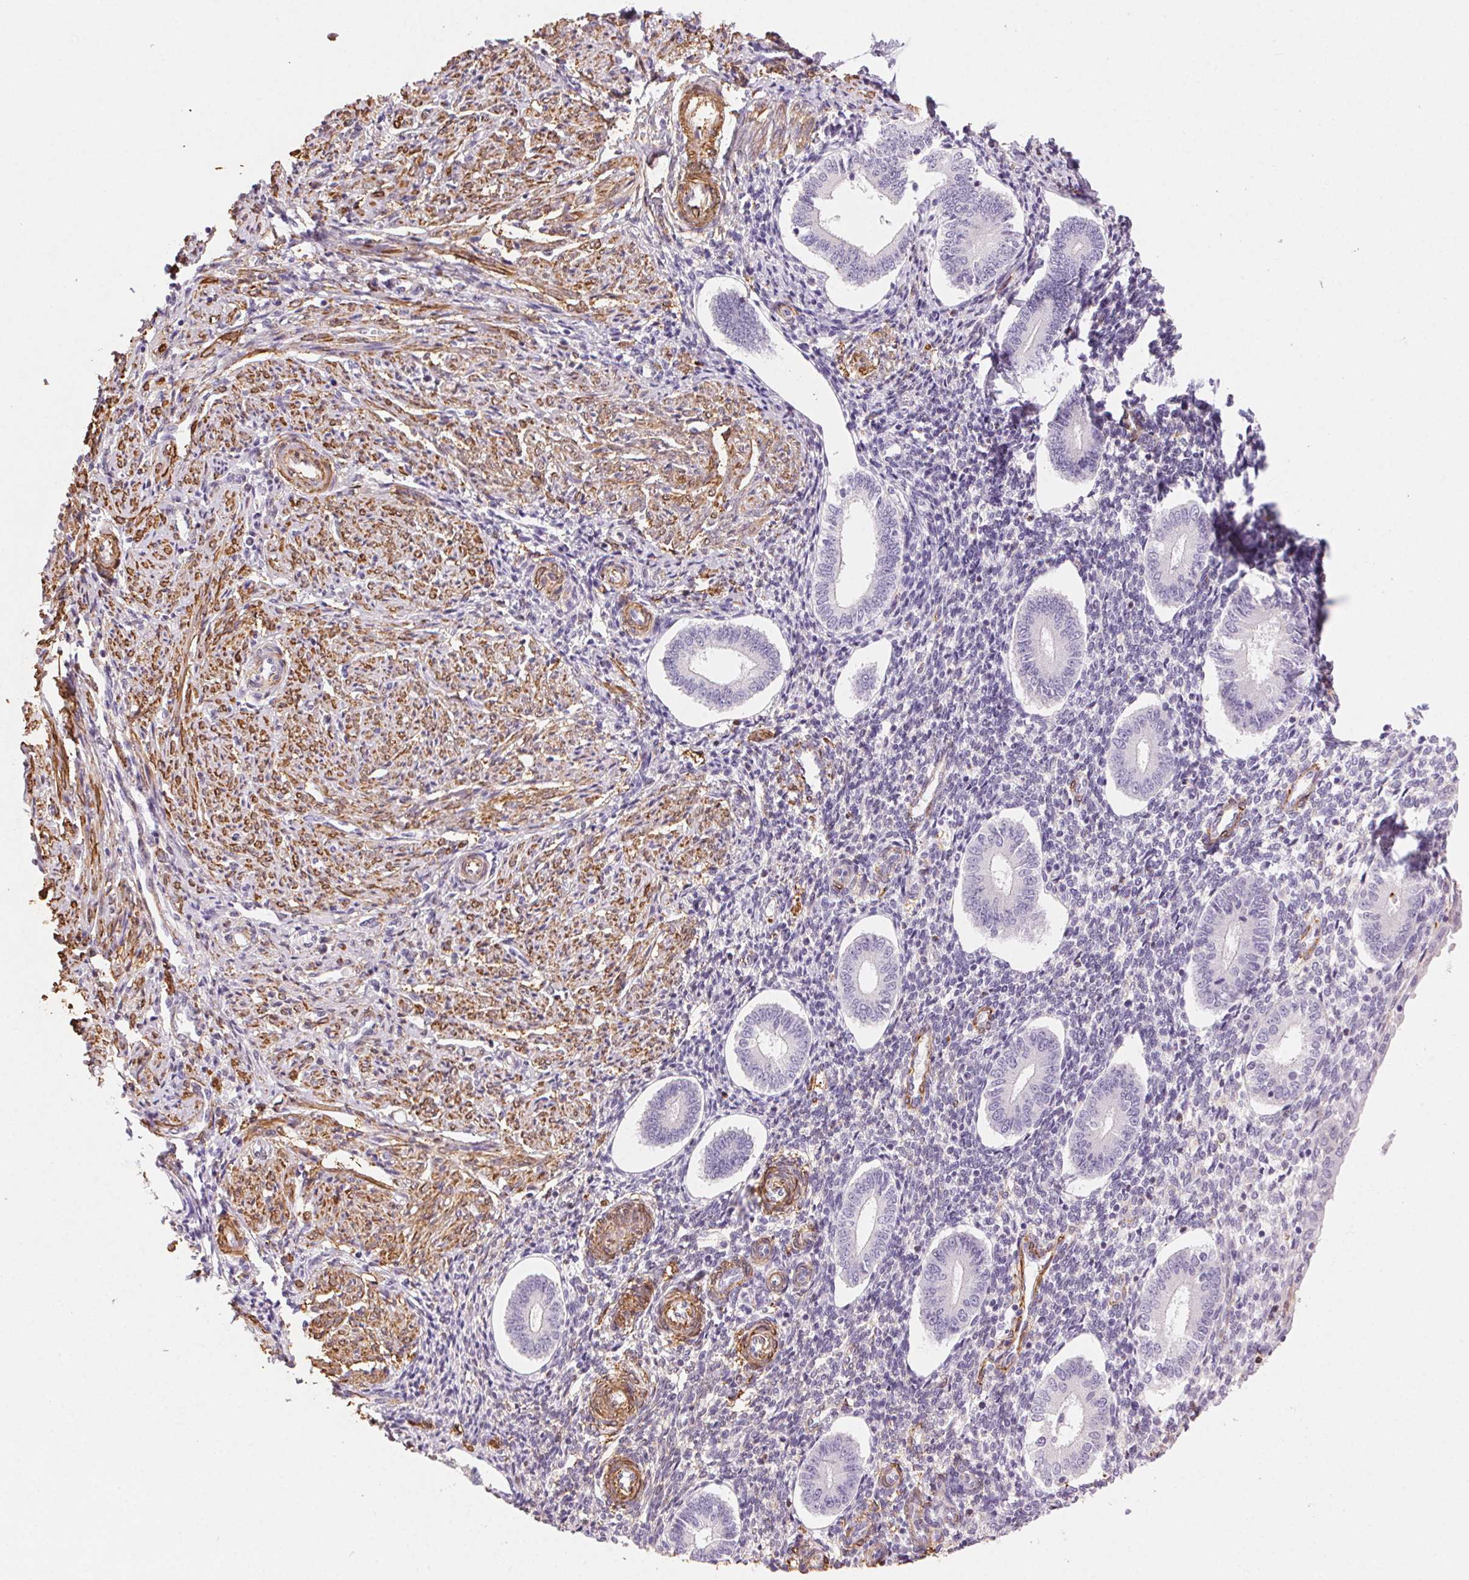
{"staining": {"intensity": "negative", "quantity": "none", "location": "none"}, "tissue": "endometrium", "cell_type": "Cells in endometrial stroma", "image_type": "normal", "snomed": [{"axis": "morphology", "description": "Normal tissue, NOS"}, {"axis": "topography", "description": "Endometrium"}], "caption": "This is an immunohistochemistry histopathology image of unremarkable human endometrium. There is no positivity in cells in endometrial stroma.", "gene": "GPX8", "patient": {"sex": "female", "age": 40}}